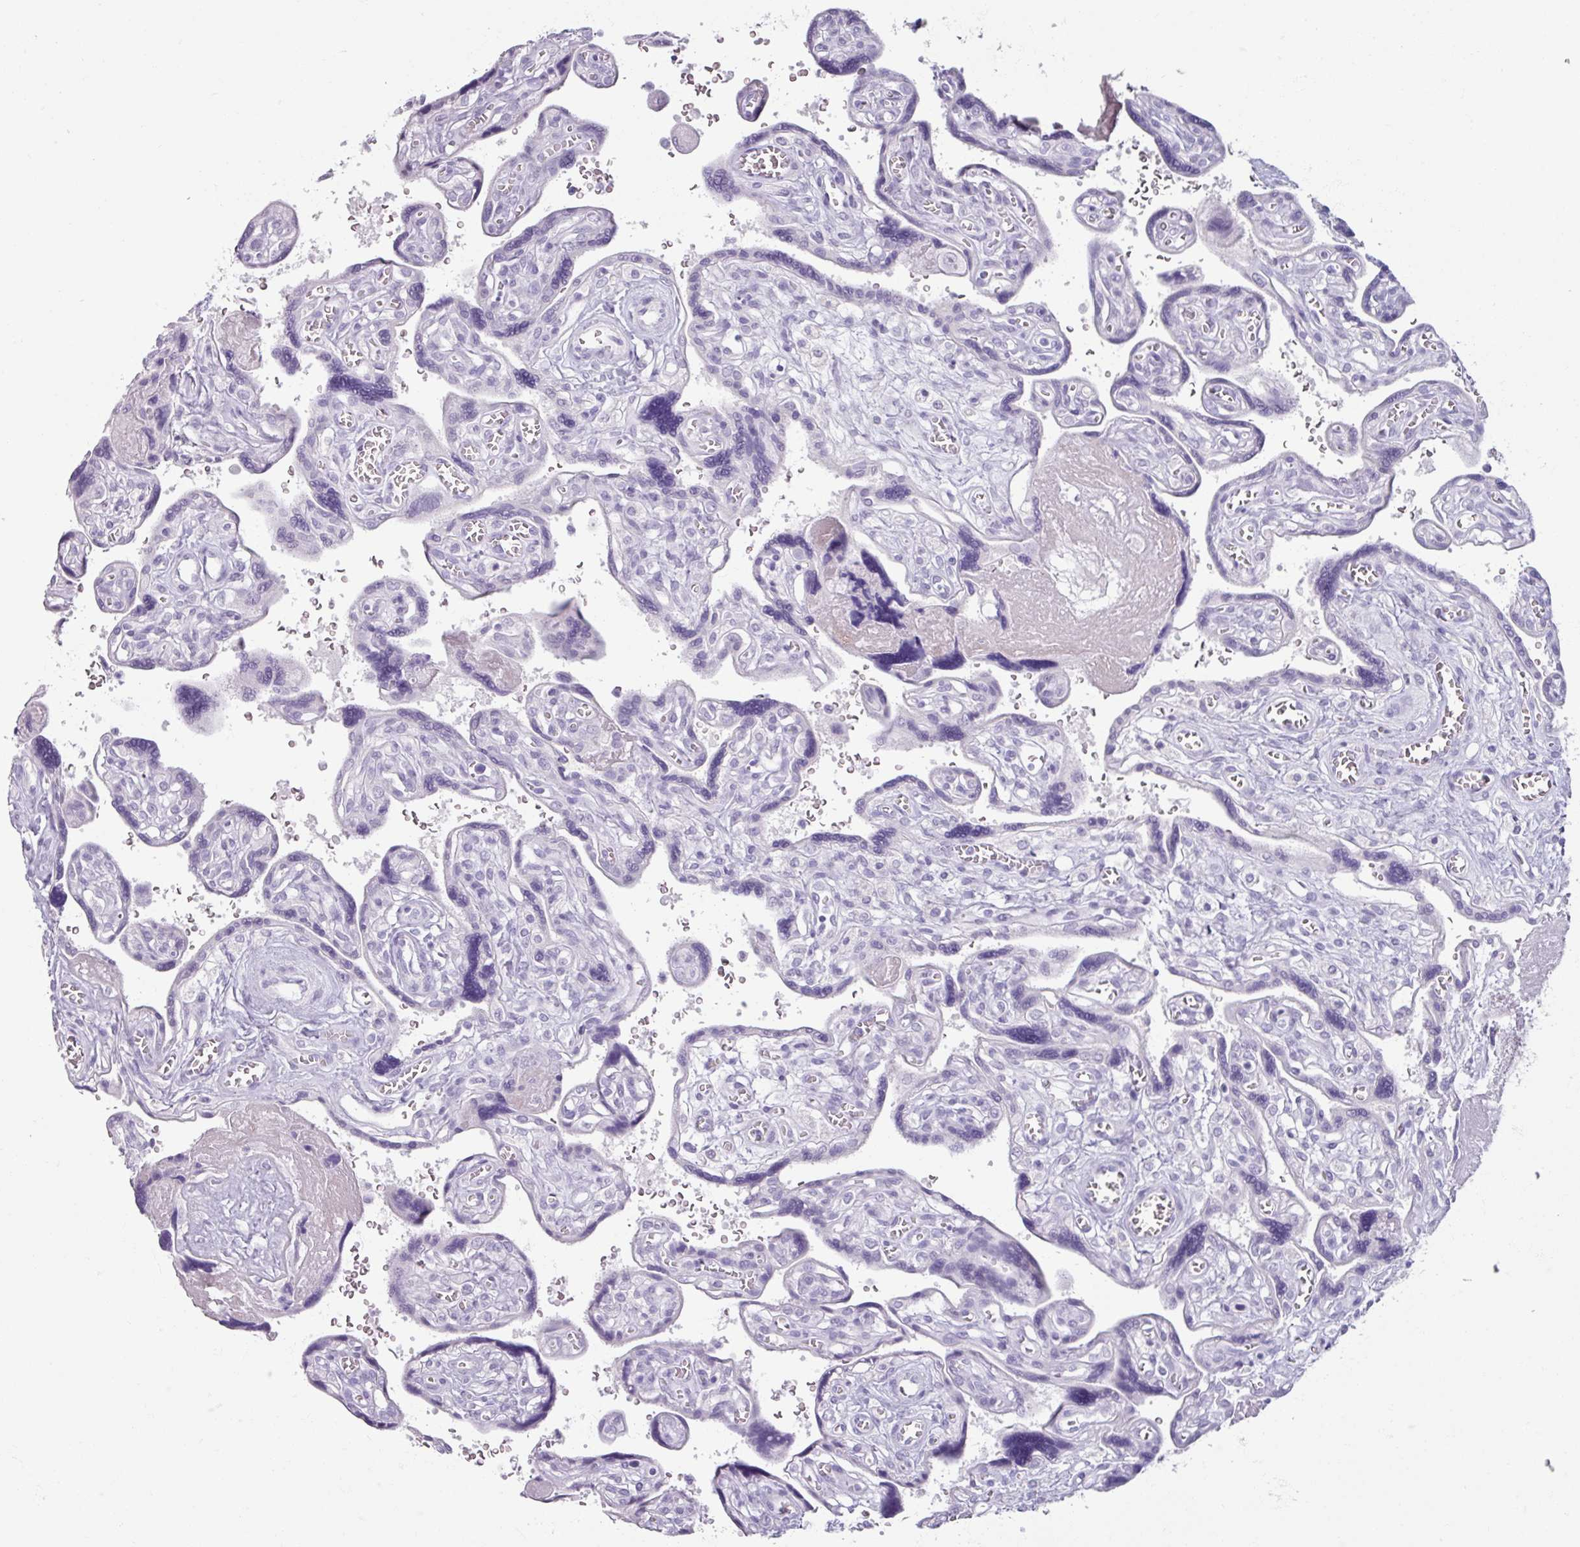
{"staining": {"intensity": "negative", "quantity": "none", "location": "none"}, "tissue": "placenta", "cell_type": "Trophoblastic cells", "image_type": "normal", "snomed": [{"axis": "morphology", "description": "Normal tissue, NOS"}, {"axis": "topography", "description": "Placenta"}], "caption": "DAB immunohistochemical staining of unremarkable human placenta exhibits no significant positivity in trophoblastic cells.", "gene": "SLC27A5", "patient": {"sex": "female", "age": 39}}